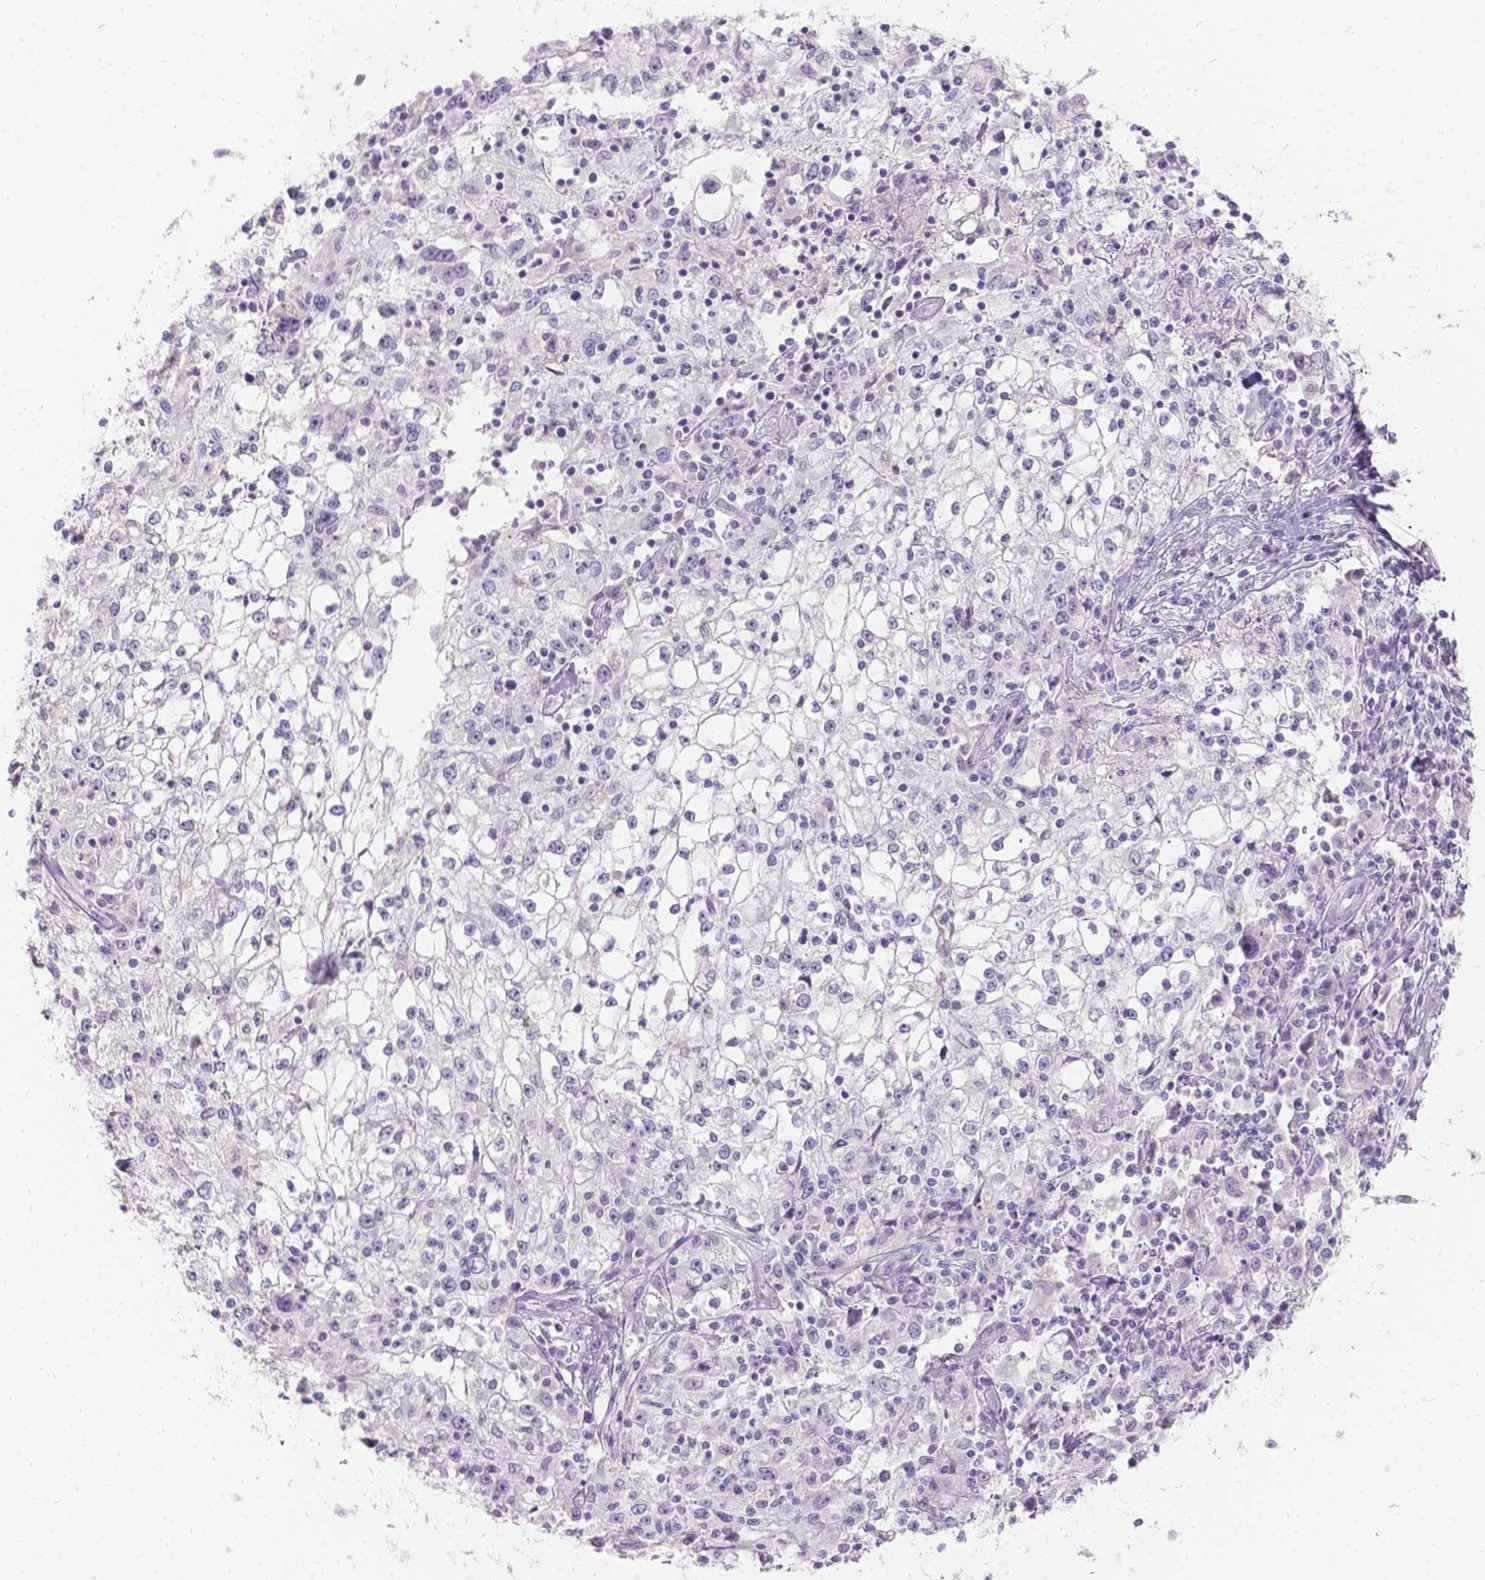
{"staining": {"intensity": "negative", "quantity": "none", "location": "none"}, "tissue": "cervical cancer", "cell_type": "Tumor cells", "image_type": "cancer", "snomed": [{"axis": "morphology", "description": "Squamous cell carcinoma, NOS"}, {"axis": "topography", "description": "Cervix"}], "caption": "High power microscopy photomicrograph of an immunohistochemistry micrograph of squamous cell carcinoma (cervical), revealing no significant staining in tumor cells. (DAB immunohistochemistry, high magnification).", "gene": "HTN3", "patient": {"sex": "female", "age": 85}}